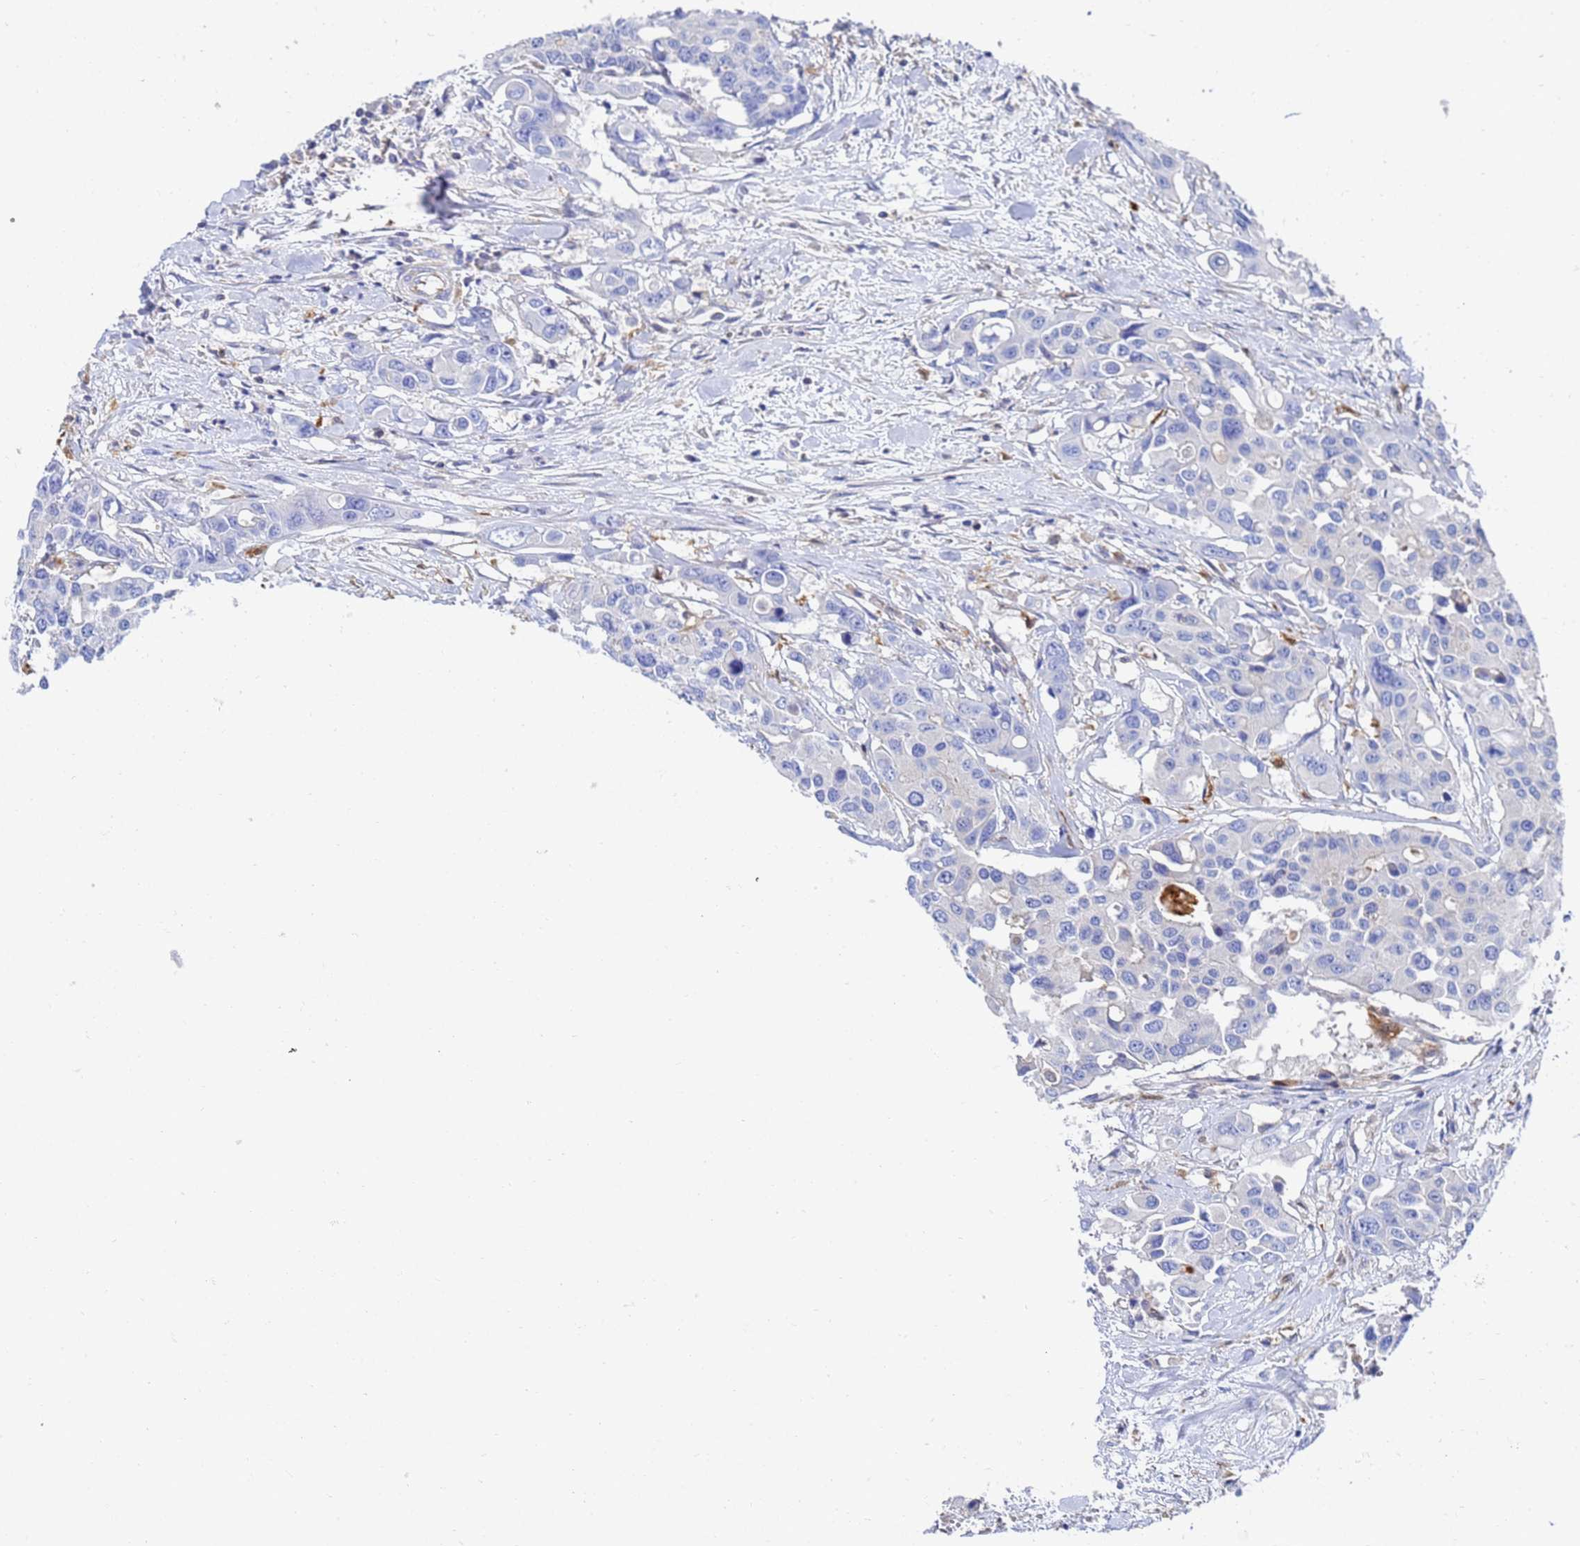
{"staining": {"intensity": "strong", "quantity": "<25%", "location": "cytoplasmic/membranous"}, "tissue": "colorectal cancer", "cell_type": "Tumor cells", "image_type": "cancer", "snomed": [{"axis": "morphology", "description": "Adenocarcinoma, NOS"}, {"axis": "topography", "description": "Colon"}], "caption": "Immunohistochemistry staining of adenocarcinoma (colorectal), which displays medium levels of strong cytoplasmic/membranous expression in approximately <25% of tumor cells indicating strong cytoplasmic/membranous protein positivity. The staining was performed using DAB (brown) for protein detection and nuclei were counterstained in hematoxylin (blue).", "gene": "GCHFR", "patient": {"sex": "male", "age": 77}}